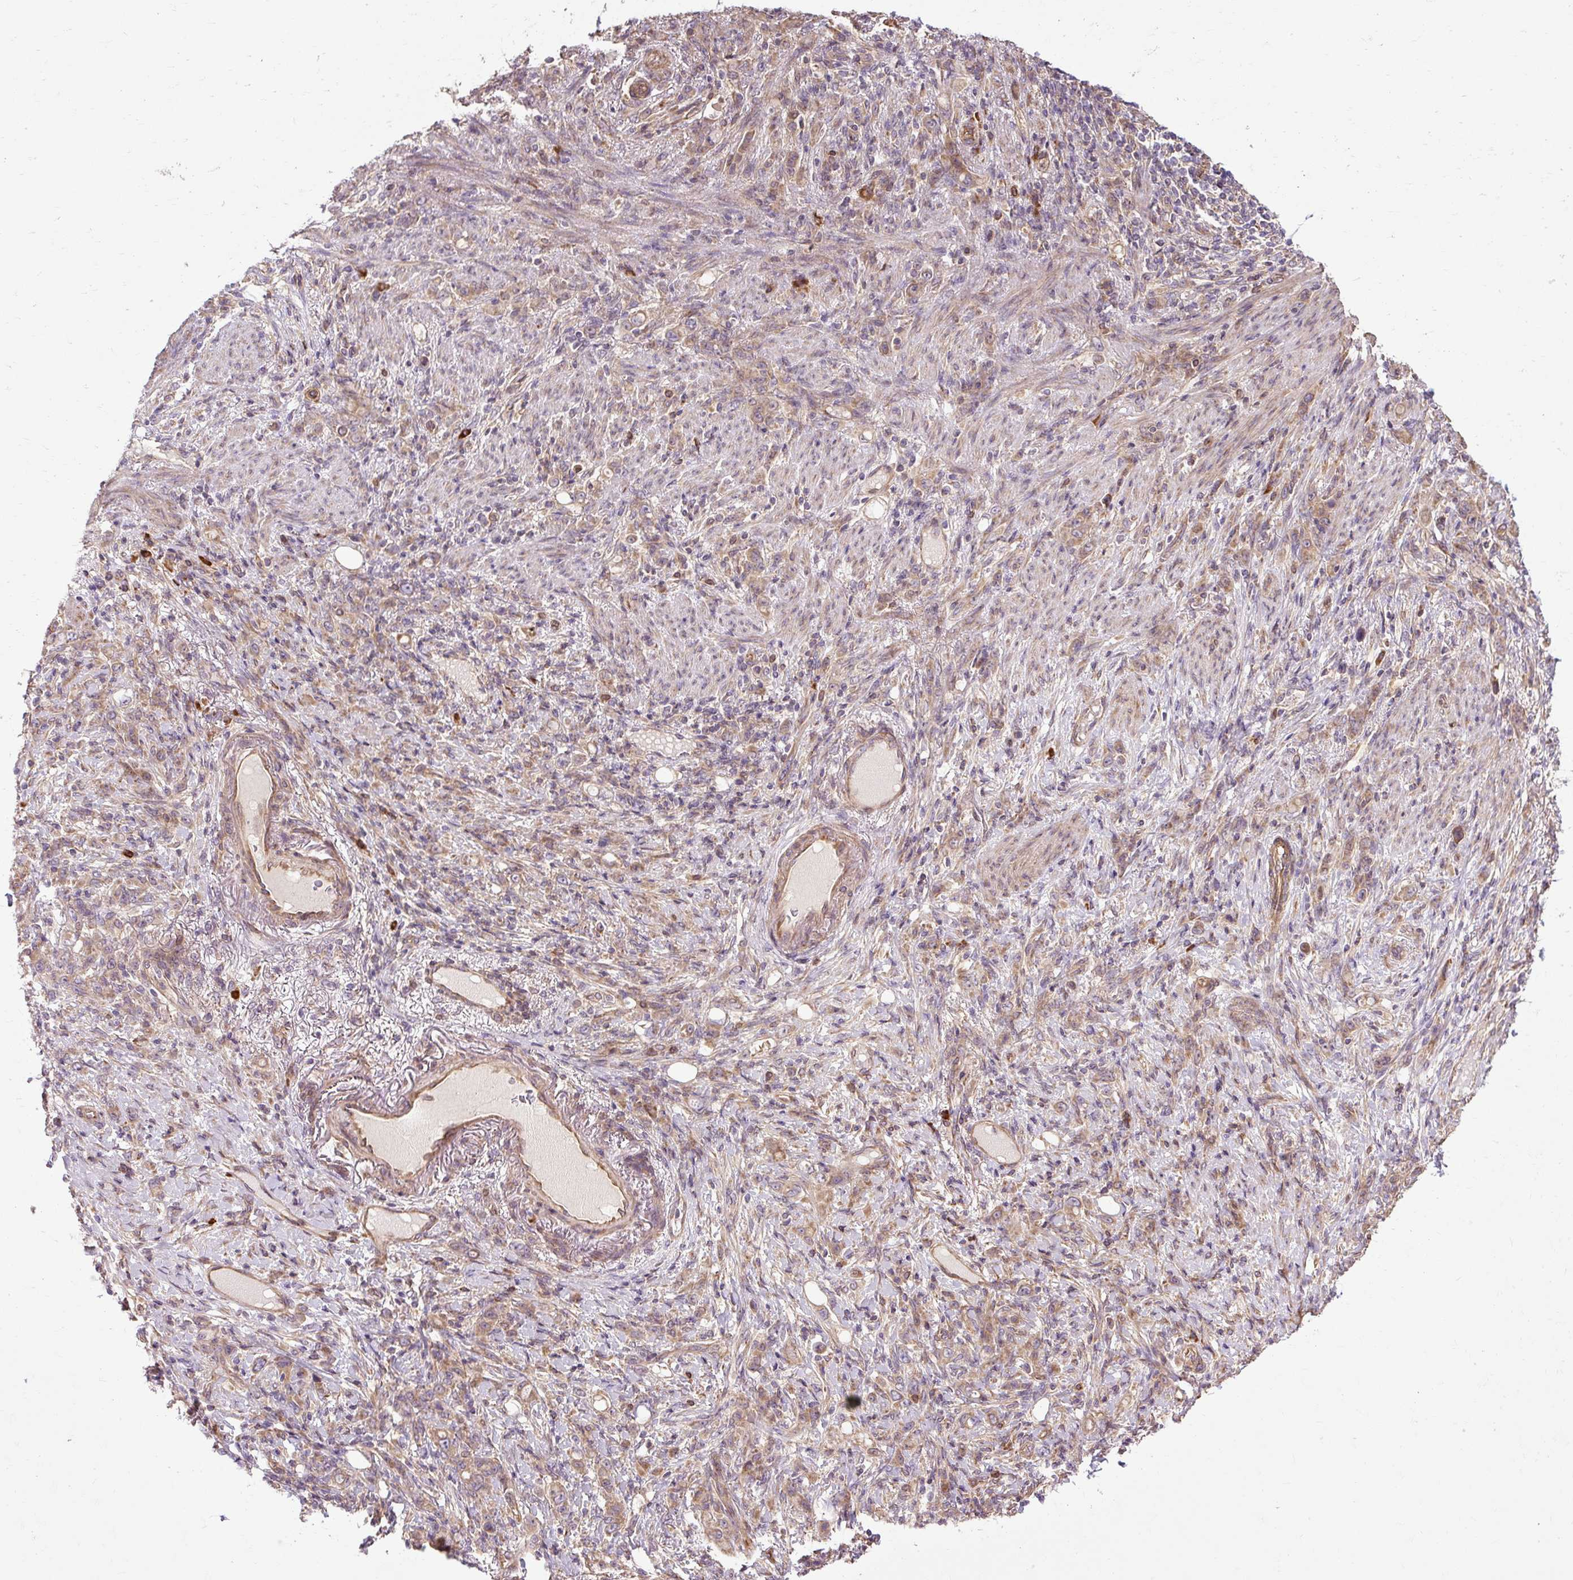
{"staining": {"intensity": "weak", "quantity": ">75%", "location": "cytoplasmic/membranous"}, "tissue": "stomach cancer", "cell_type": "Tumor cells", "image_type": "cancer", "snomed": [{"axis": "morphology", "description": "Normal tissue, NOS"}, {"axis": "morphology", "description": "Adenocarcinoma, NOS"}, {"axis": "topography", "description": "Stomach"}], "caption": "Stomach cancer was stained to show a protein in brown. There is low levels of weak cytoplasmic/membranous staining in approximately >75% of tumor cells.", "gene": "FLRT1", "patient": {"sex": "female", "age": 79}}